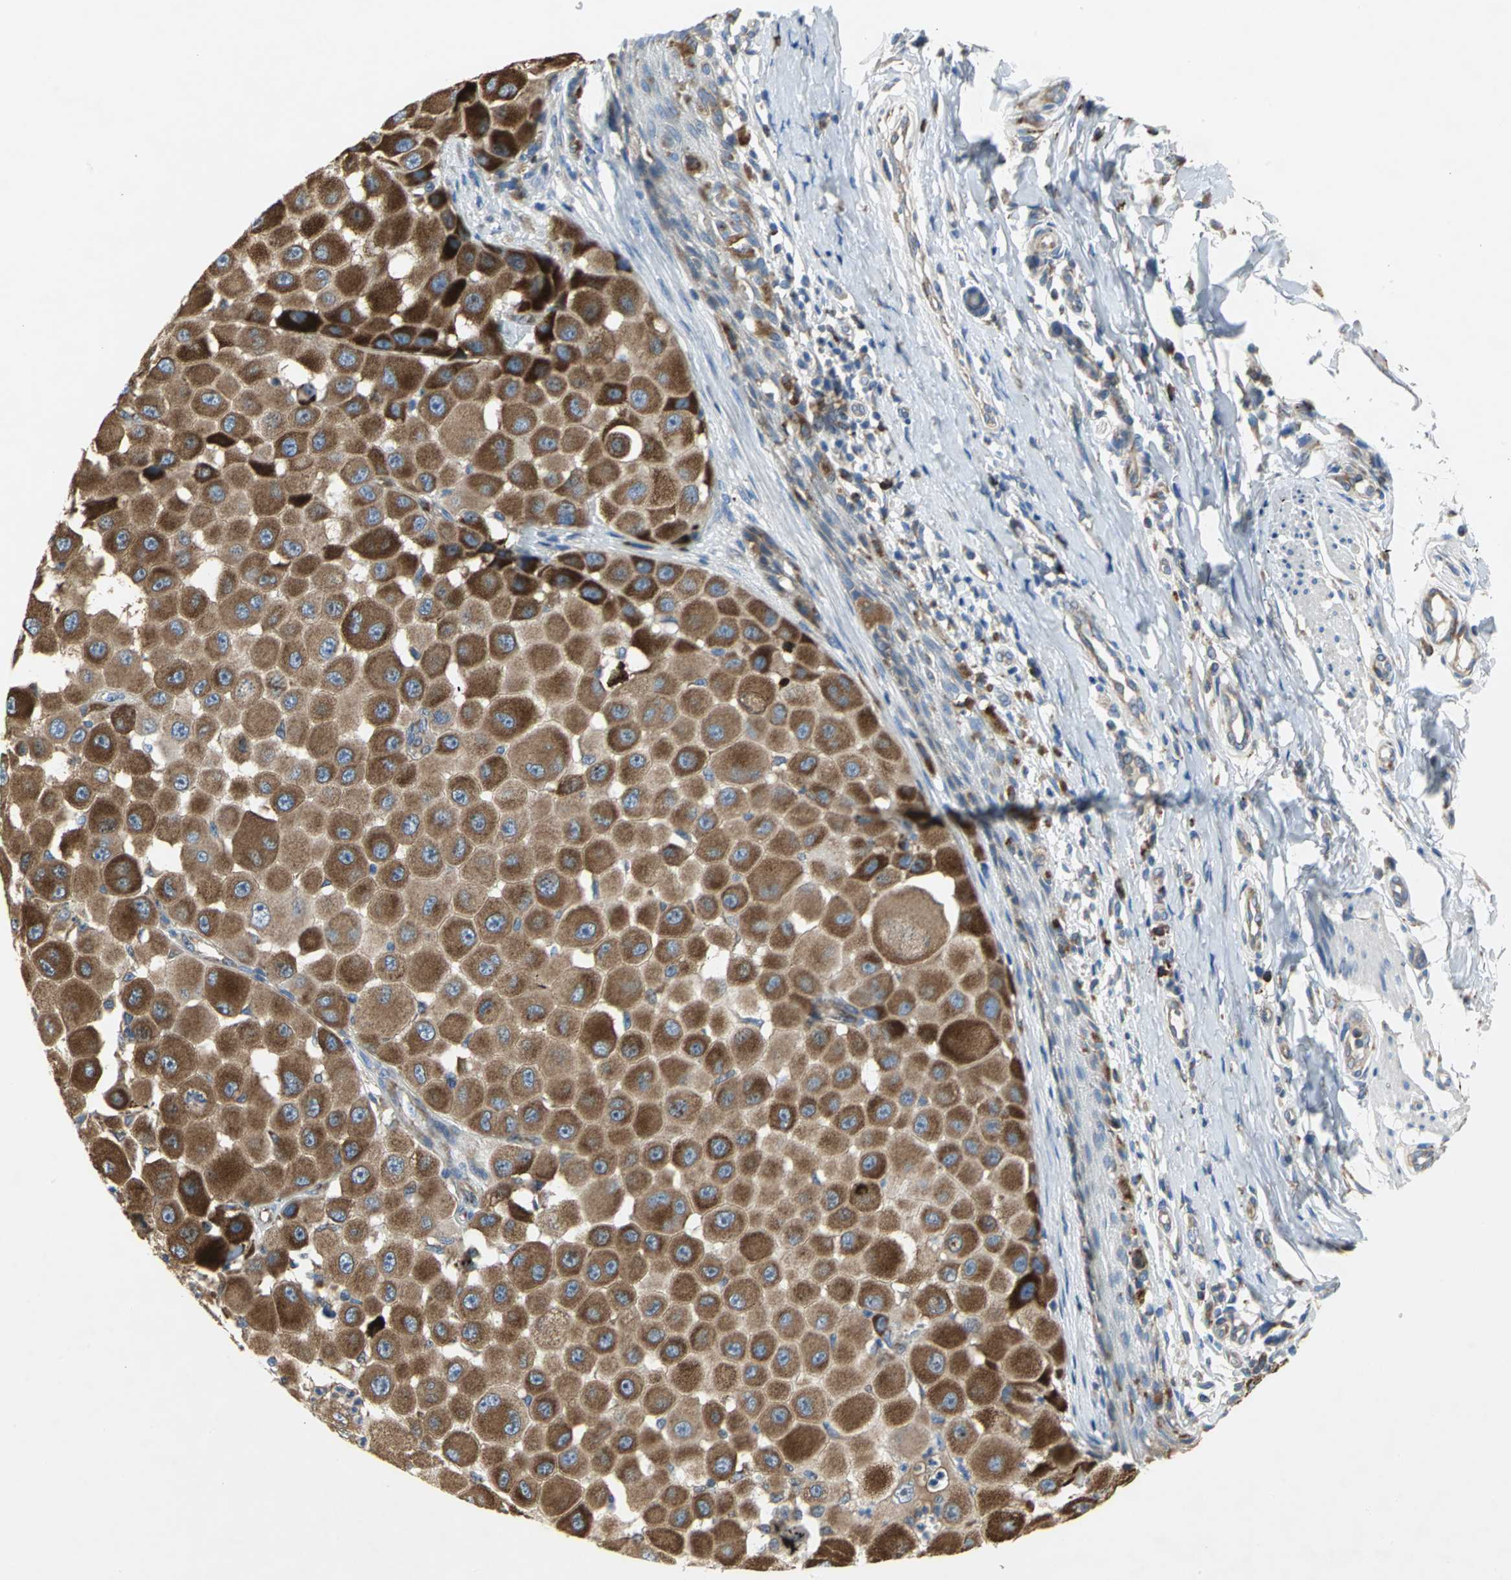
{"staining": {"intensity": "strong", "quantity": ">75%", "location": "cytoplasmic/membranous"}, "tissue": "melanoma", "cell_type": "Tumor cells", "image_type": "cancer", "snomed": [{"axis": "morphology", "description": "Malignant melanoma, NOS"}, {"axis": "topography", "description": "Skin"}], "caption": "Human melanoma stained for a protein (brown) shows strong cytoplasmic/membranous positive staining in about >75% of tumor cells.", "gene": "TULP4", "patient": {"sex": "female", "age": 81}}